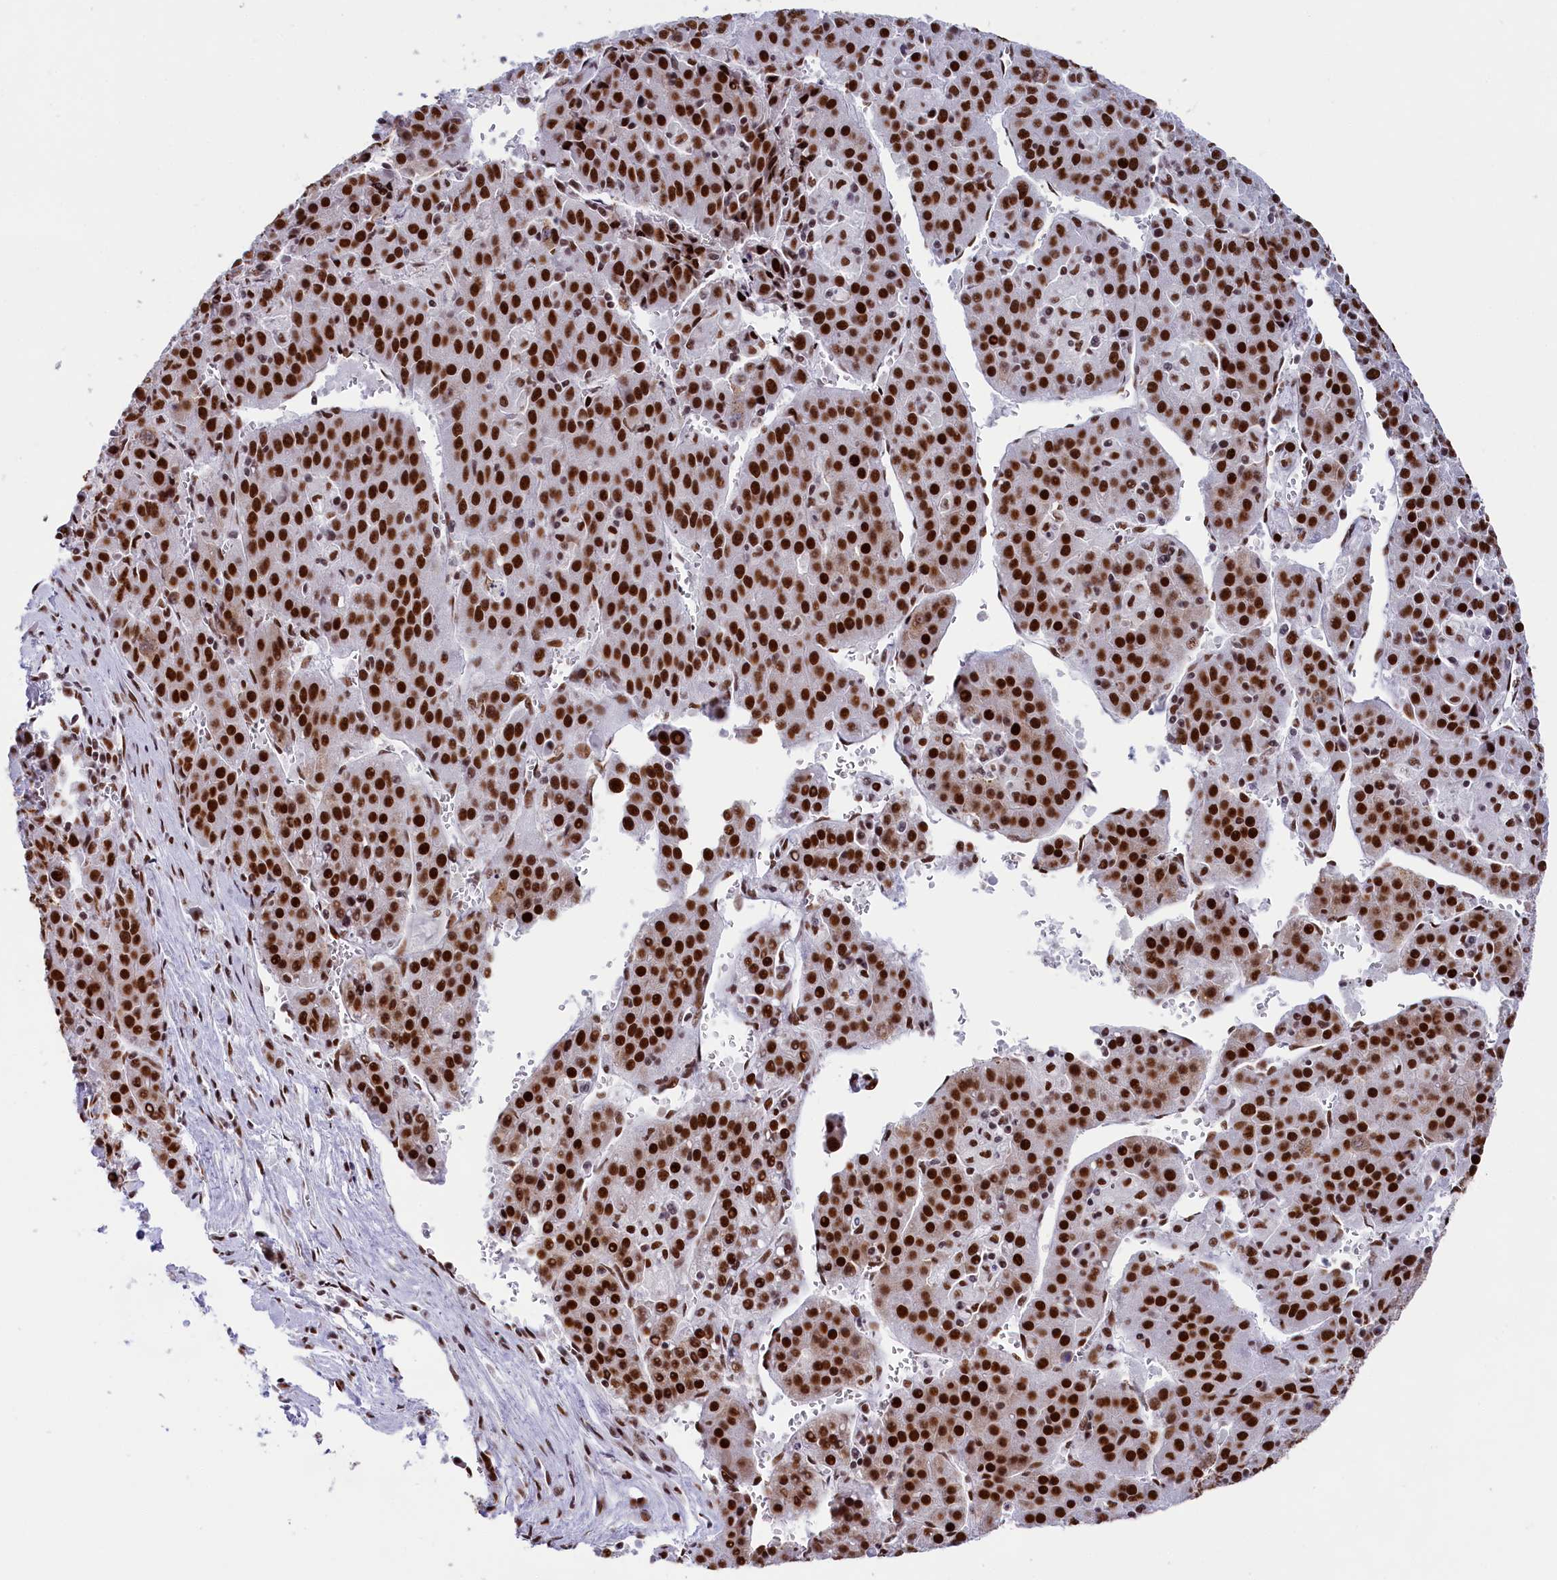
{"staining": {"intensity": "strong", "quantity": ">75%", "location": "nuclear"}, "tissue": "liver cancer", "cell_type": "Tumor cells", "image_type": "cancer", "snomed": [{"axis": "morphology", "description": "Carcinoma, Hepatocellular, NOS"}, {"axis": "topography", "description": "Liver"}], "caption": "This is a micrograph of IHC staining of liver cancer (hepatocellular carcinoma), which shows strong staining in the nuclear of tumor cells.", "gene": "SNRNP70", "patient": {"sex": "female", "age": 53}}